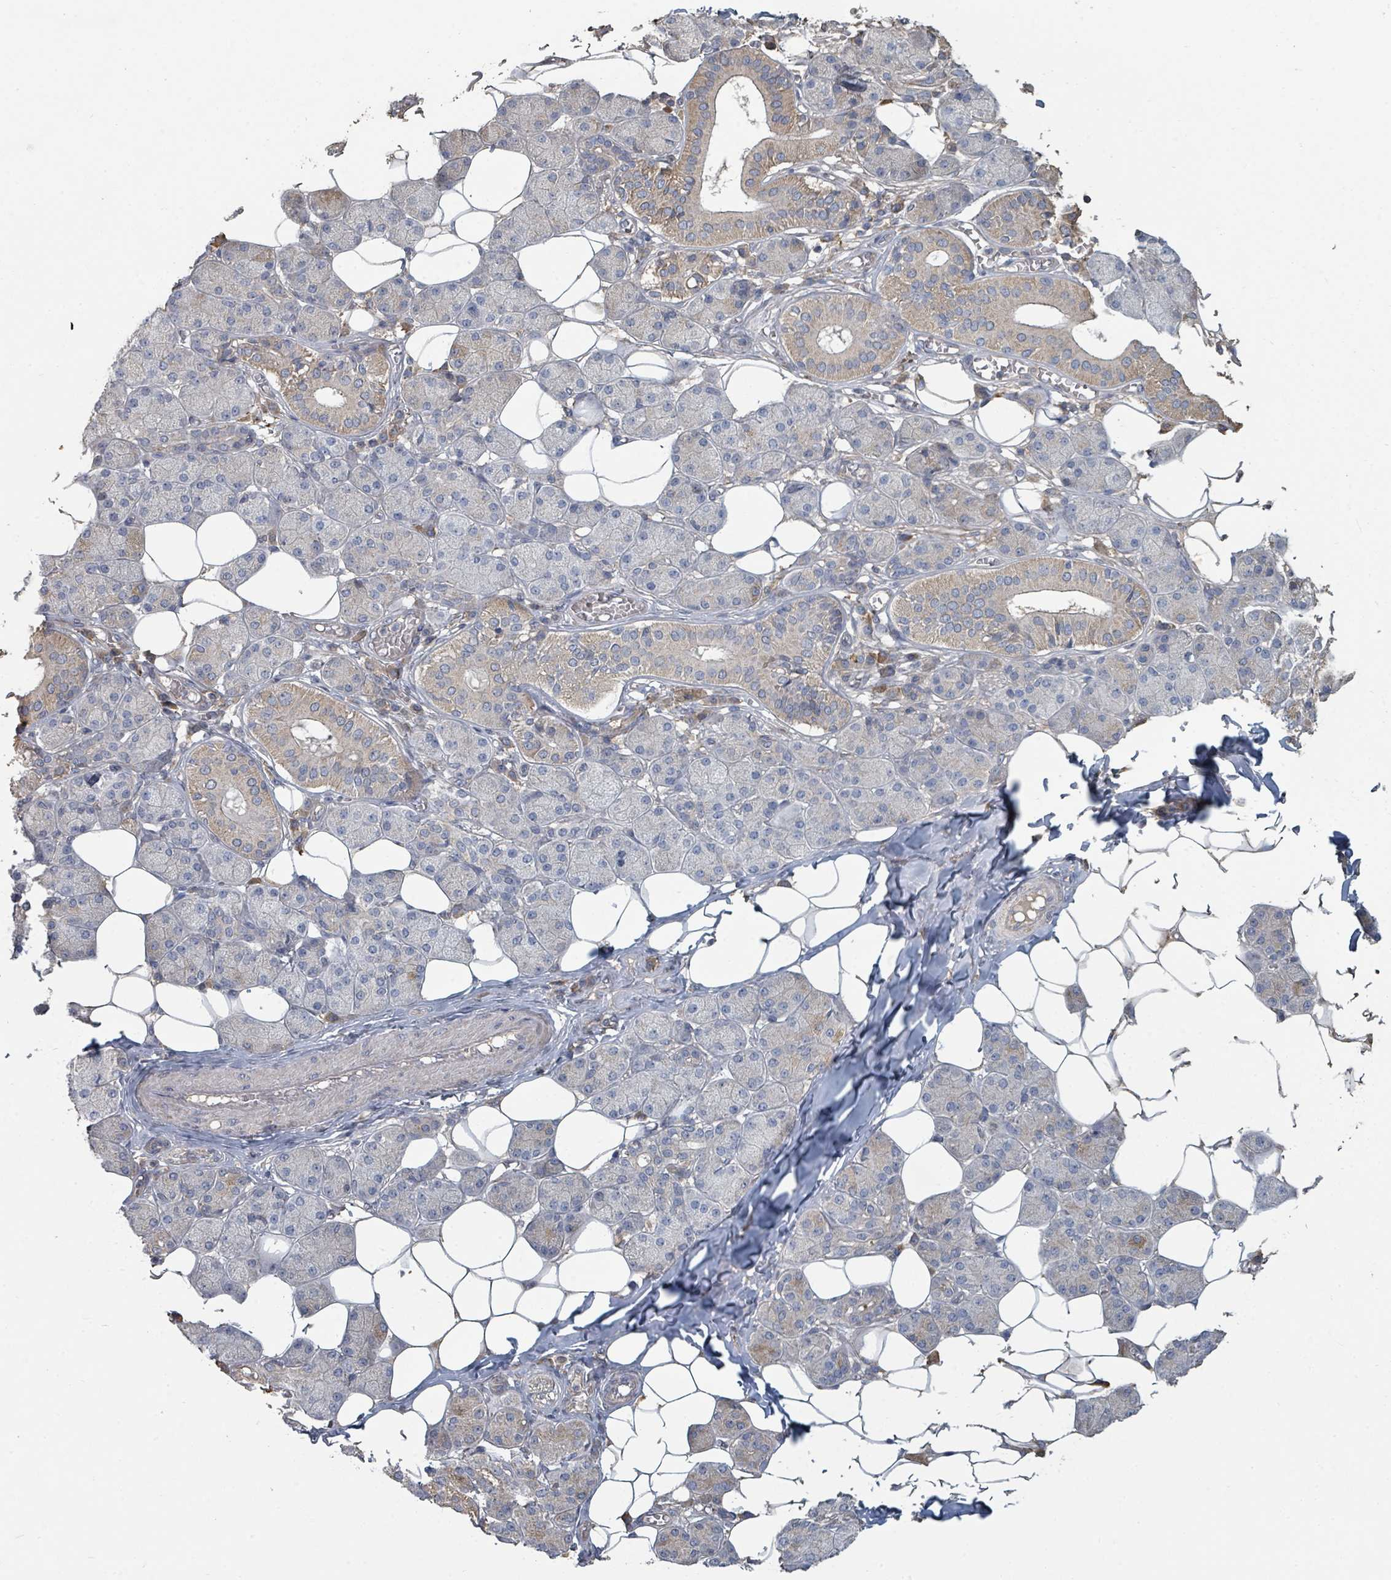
{"staining": {"intensity": "moderate", "quantity": "<25%", "location": "cytoplasmic/membranous"}, "tissue": "salivary gland", "cell_type": "Glandular cells", "image_type": "normal", "snomed": [{"axis": "morphology", "description": "Normal tissue, NOS"}, {"axis": "topography", "description": "Salivary gland"}], "caption": "Immunohistochemistry (IHC) micrograph of benign human salivary gland stained for a protein (brown), which demonstrates low levels of moderate cytoplasmic/membranous expression in approximately <25% of glandular cells.", "gene": "WDFY1", "patient": {"sex": "female", "age": 33}}